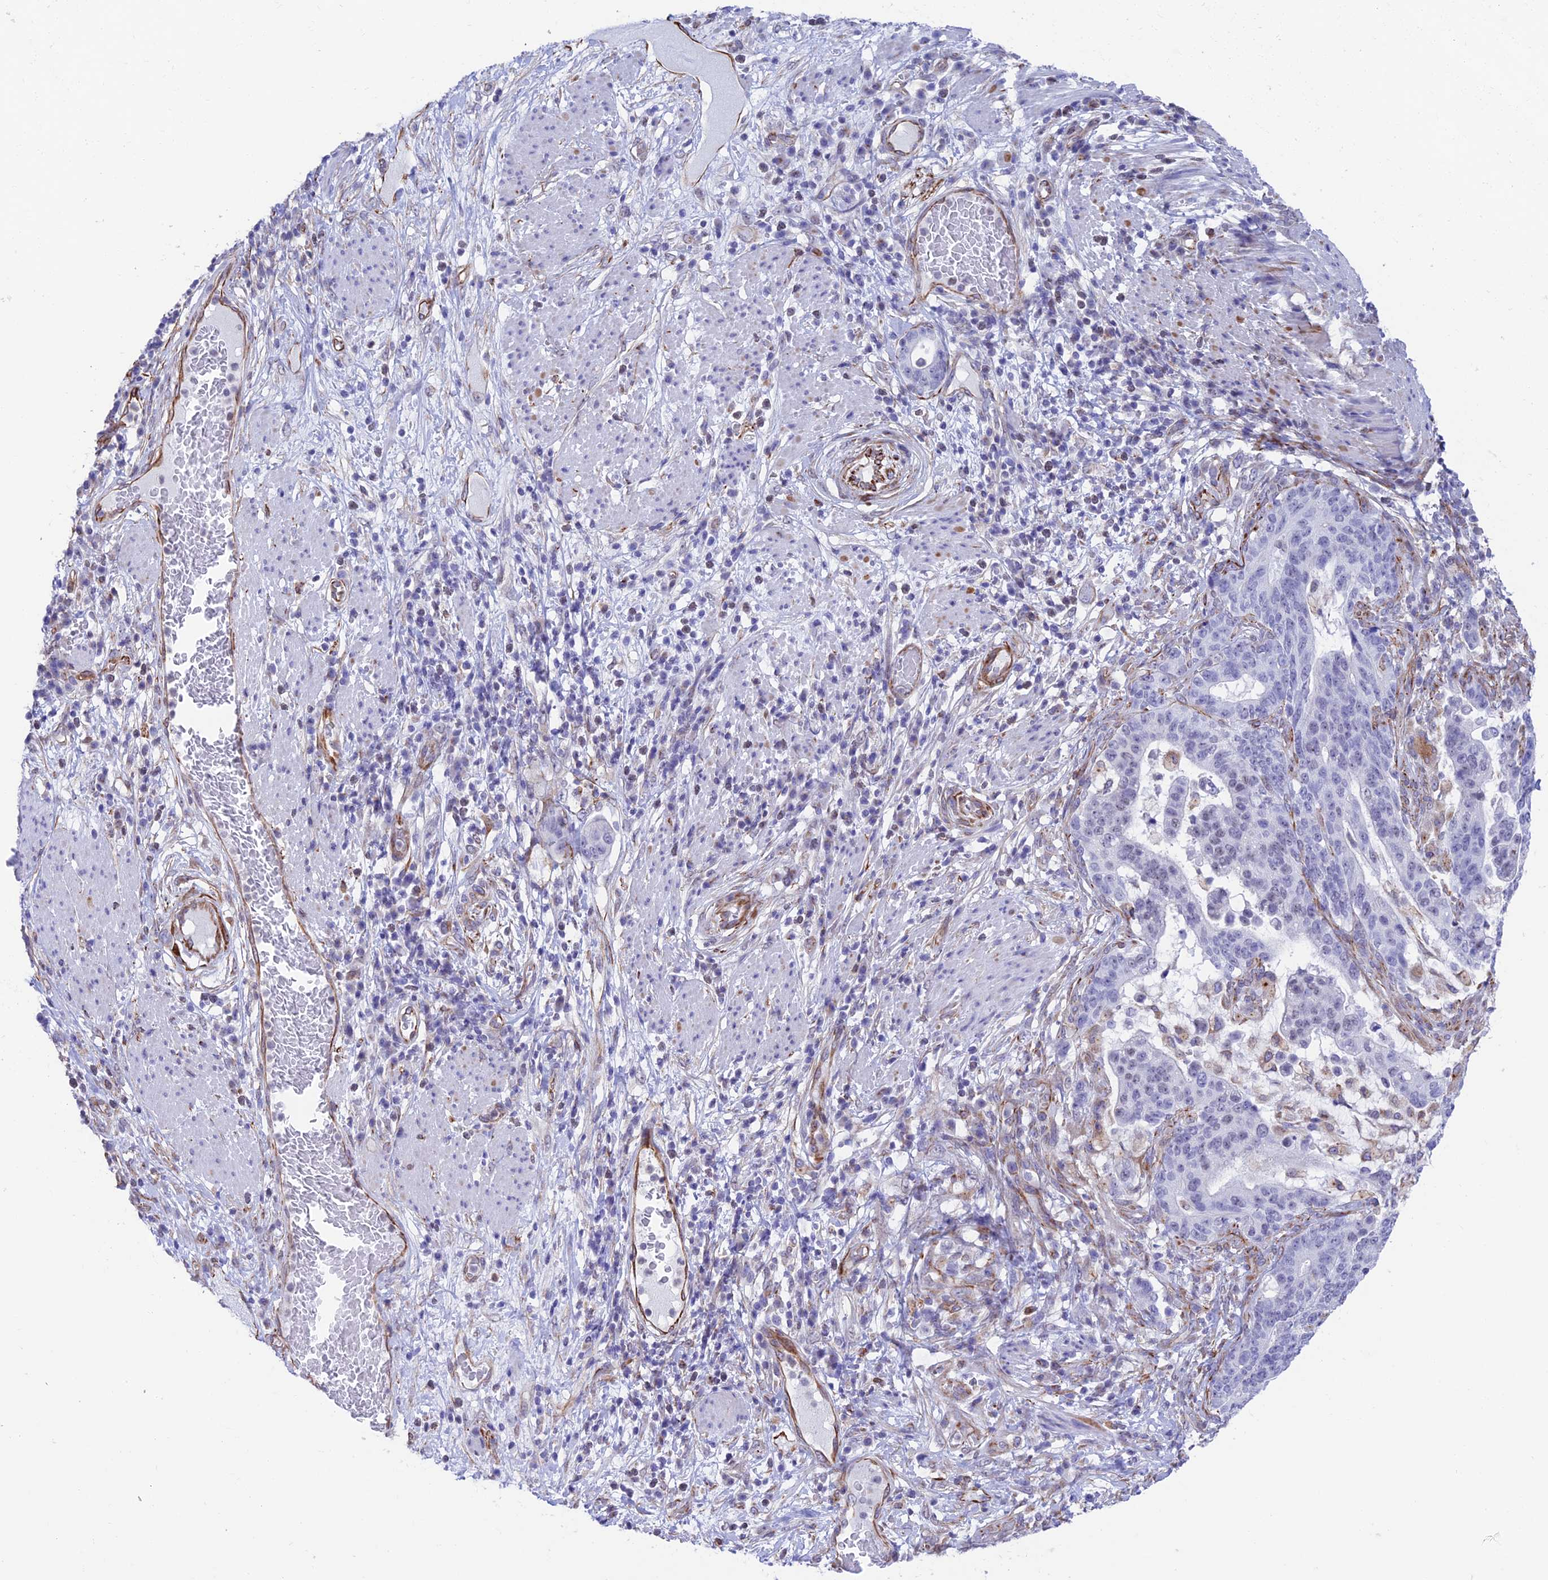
{"staining": {"intensity": "negative", "quantity": "none", "location": "none"}, "tissue": "stomach cancer", "cell_type": "Tumor cells", "image_type": "cancer", "snomed": [{"axis": "morphology", "description": "Normal tissue, NOS"}, {"axis": "morphology", "description": "Adenocarcinoma, NOS"}, {"axis": "topography", "description": "Stomach"}], "caption": "Stomach adenocarcinoma stained for a protein using immunohistochemistry demonstrates no staining tumor cells.", "gene": "ZNF652", "patient": {"sex": "female", "age": 64}}